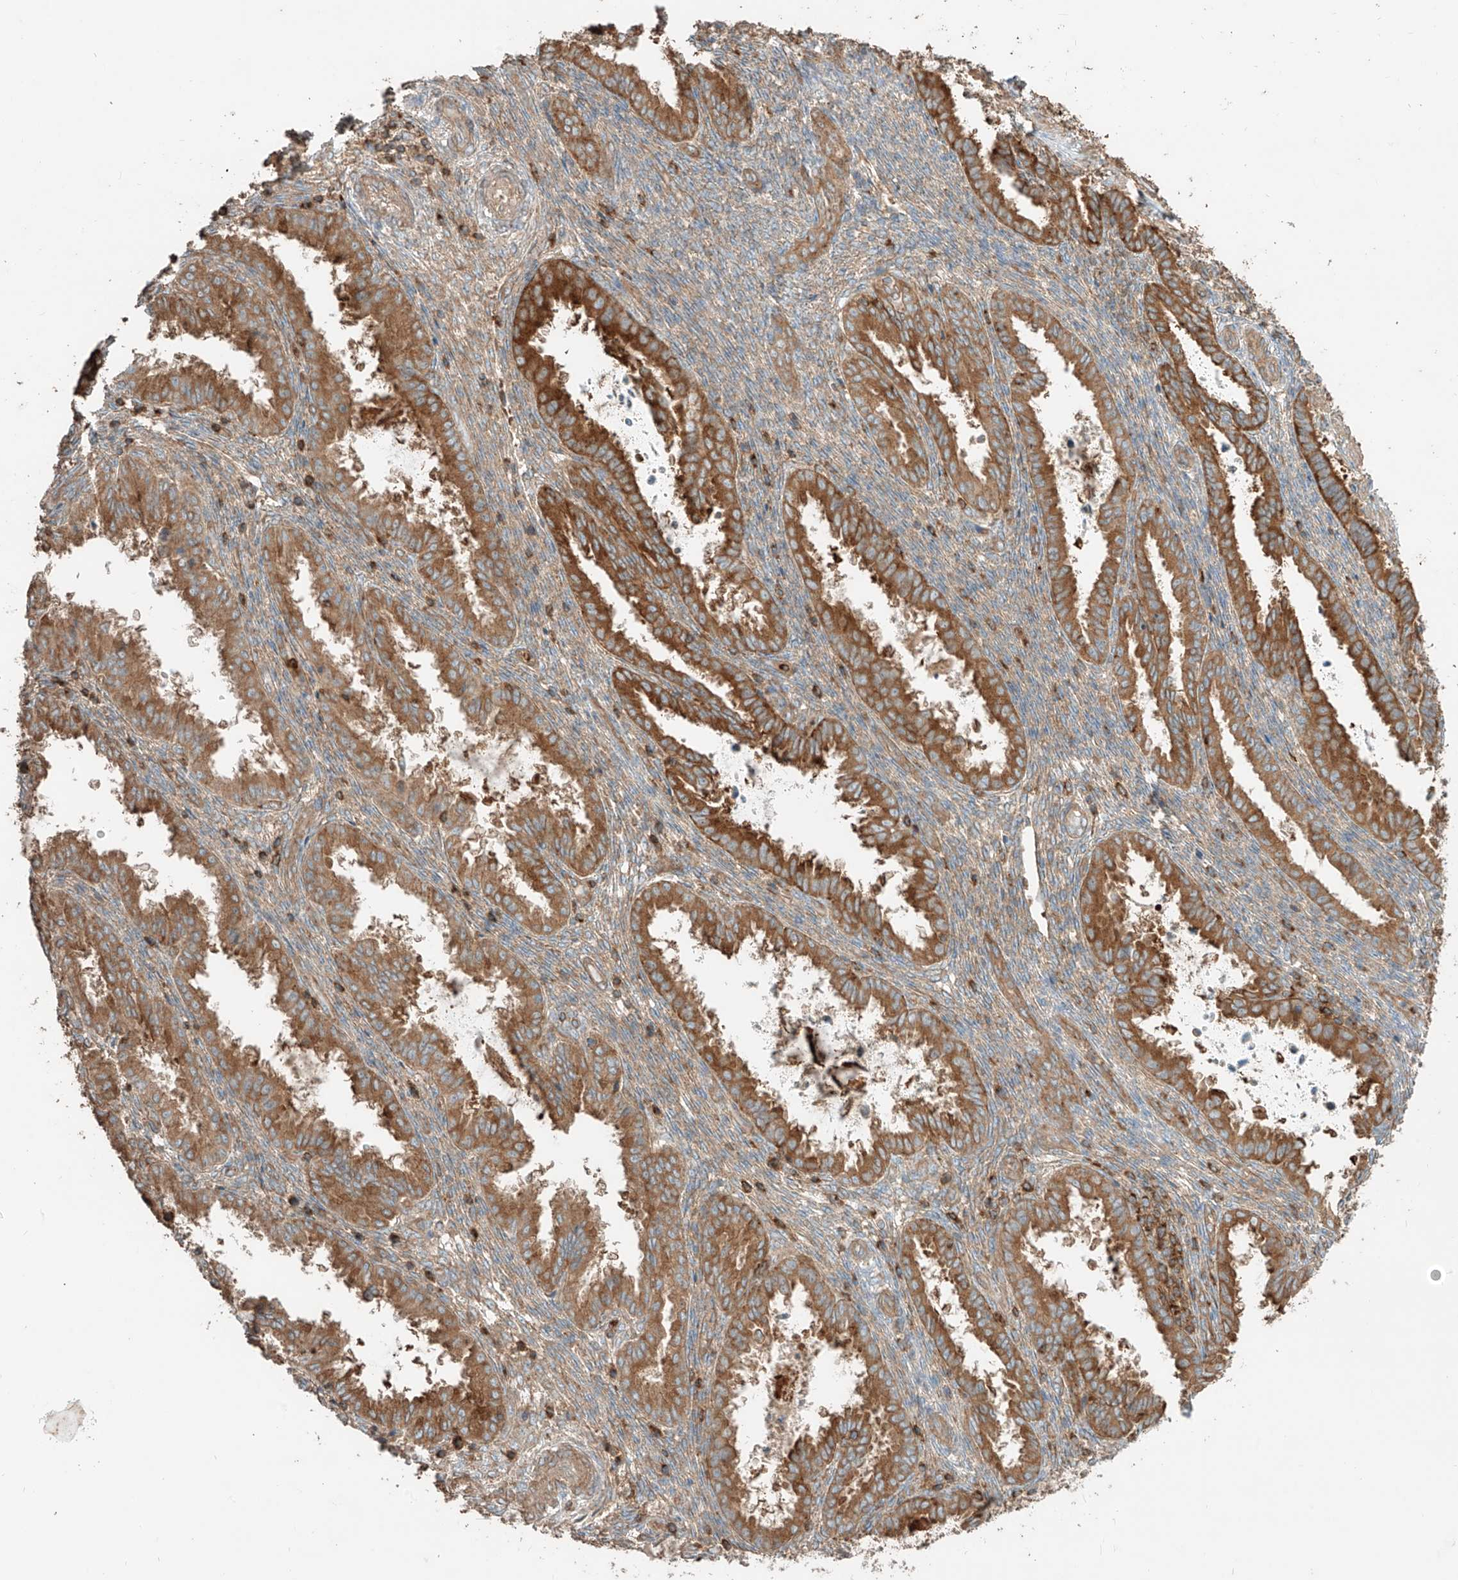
{"staining": {"intensity": "moderate", "quantity": "<25%", "location": "cytoplasmic/membranous"}, "tissue": "endometrium", "cell_type": "Cells in endometrial stroma", "image_type": "normal", "snomed": [{"axis": "morphology", "description": "Normal tissue, NOS"}, {"axis": "topography", "description": "Endometrium"}], "caption": "Cells in endometrial stroma demonstrate moderate cytoplasmic/membranous positivity in approximately <25% of cells in unremarkable endometrium. Ihc stains the protein of interest in brown and the nuclei are stained blue.", "gene": "CCDC115", "patient": {"sex": "female", "age": 33}}